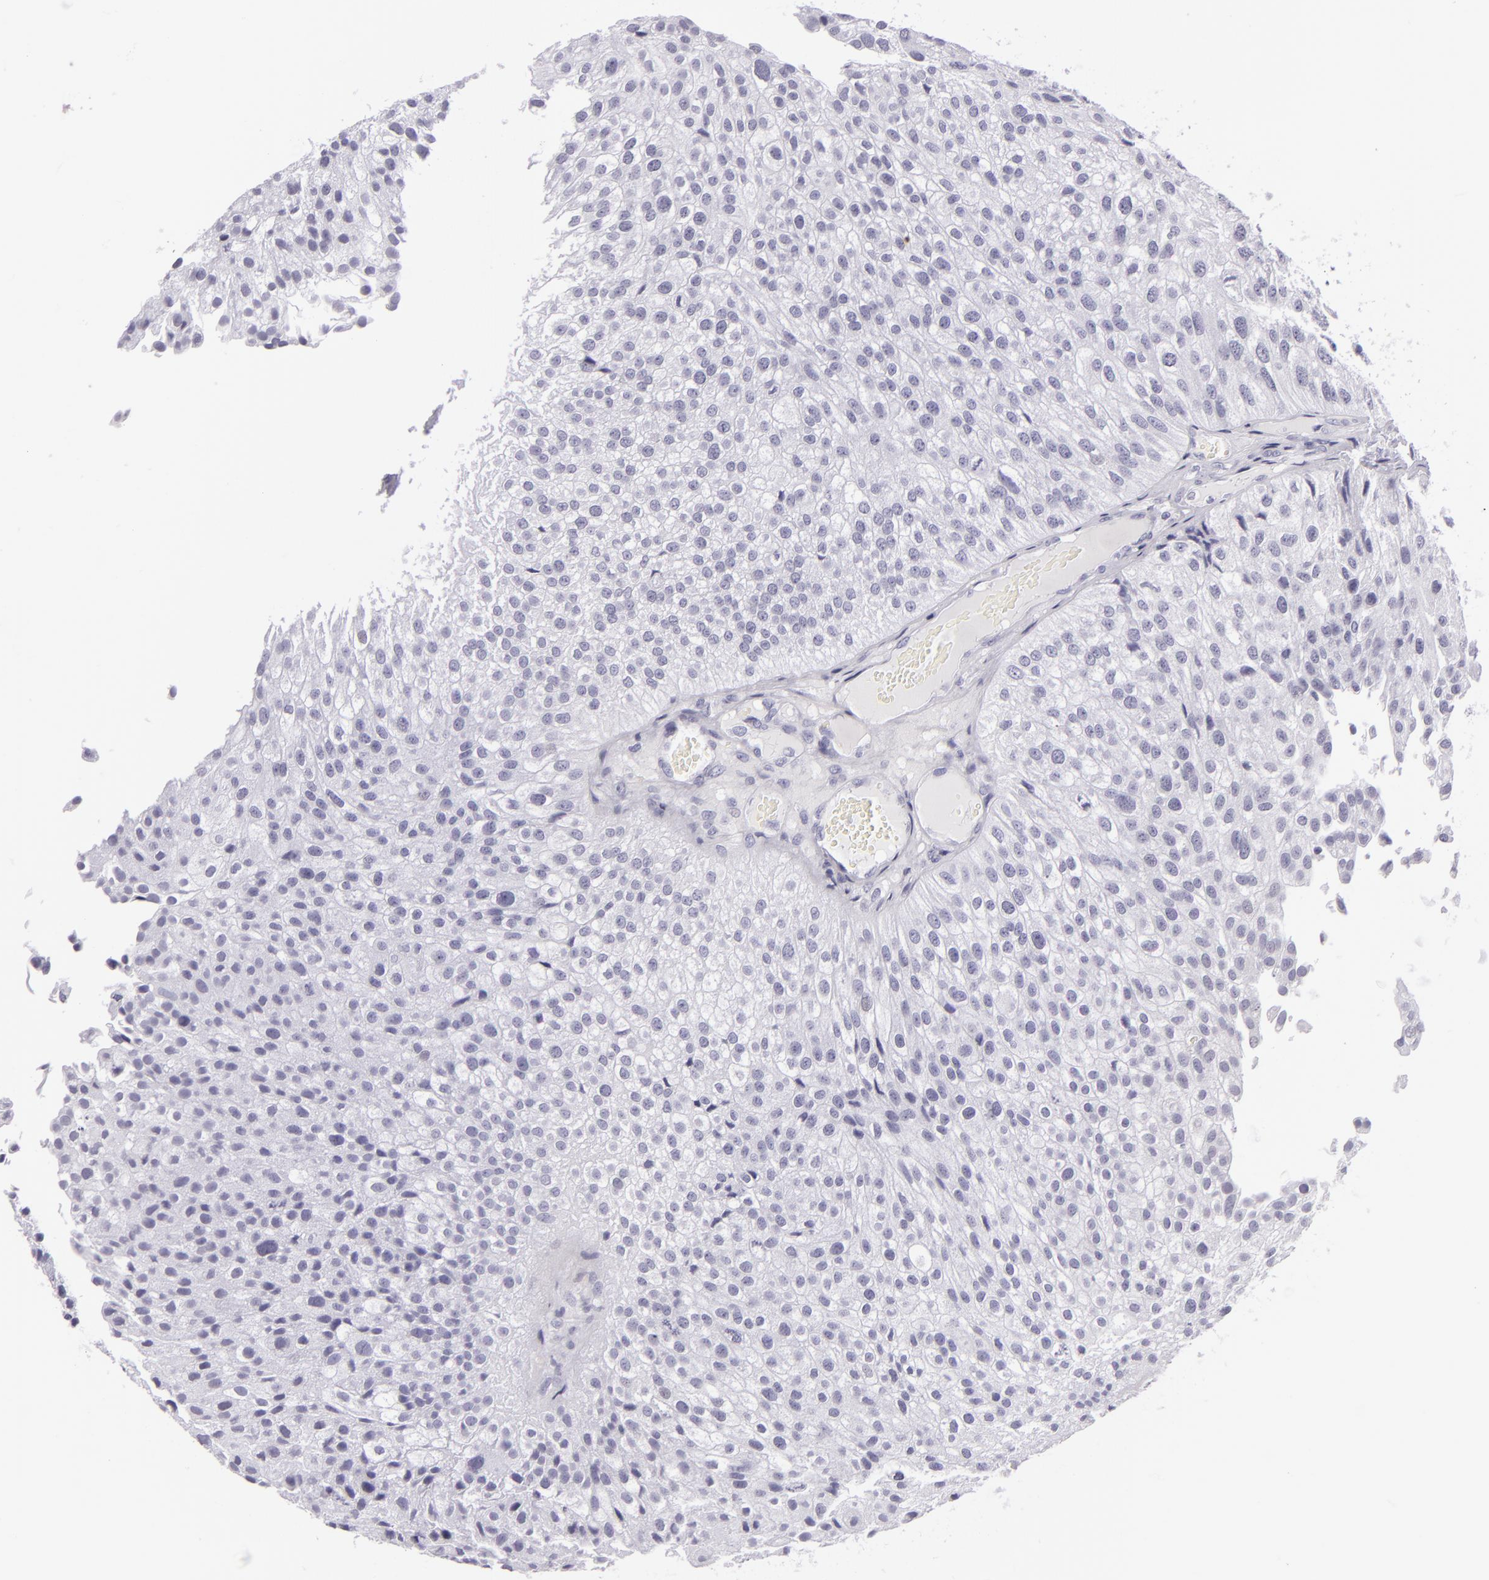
{"staining": {"intensity": "negative", "quantity": "none", "location": "none"}, "tissue": "urothelial cancer", "cell_type": "Tumor cells", "image_type": "cancer", "snomed": [{"axis": "morphology", "description": "Urothelial carcinoma, Low grade"}, {"axis": "topography", "description": "Urinary bladder"}], "caption": "Micrograph shows no protein staining in tumor cells of urothelial carcinoma (low-grade) tissue. (Brightfield microscopy of DAB IHC at high magnification).", "gene": "MCM3", "patient": {"sex": "female", "age": 89}}